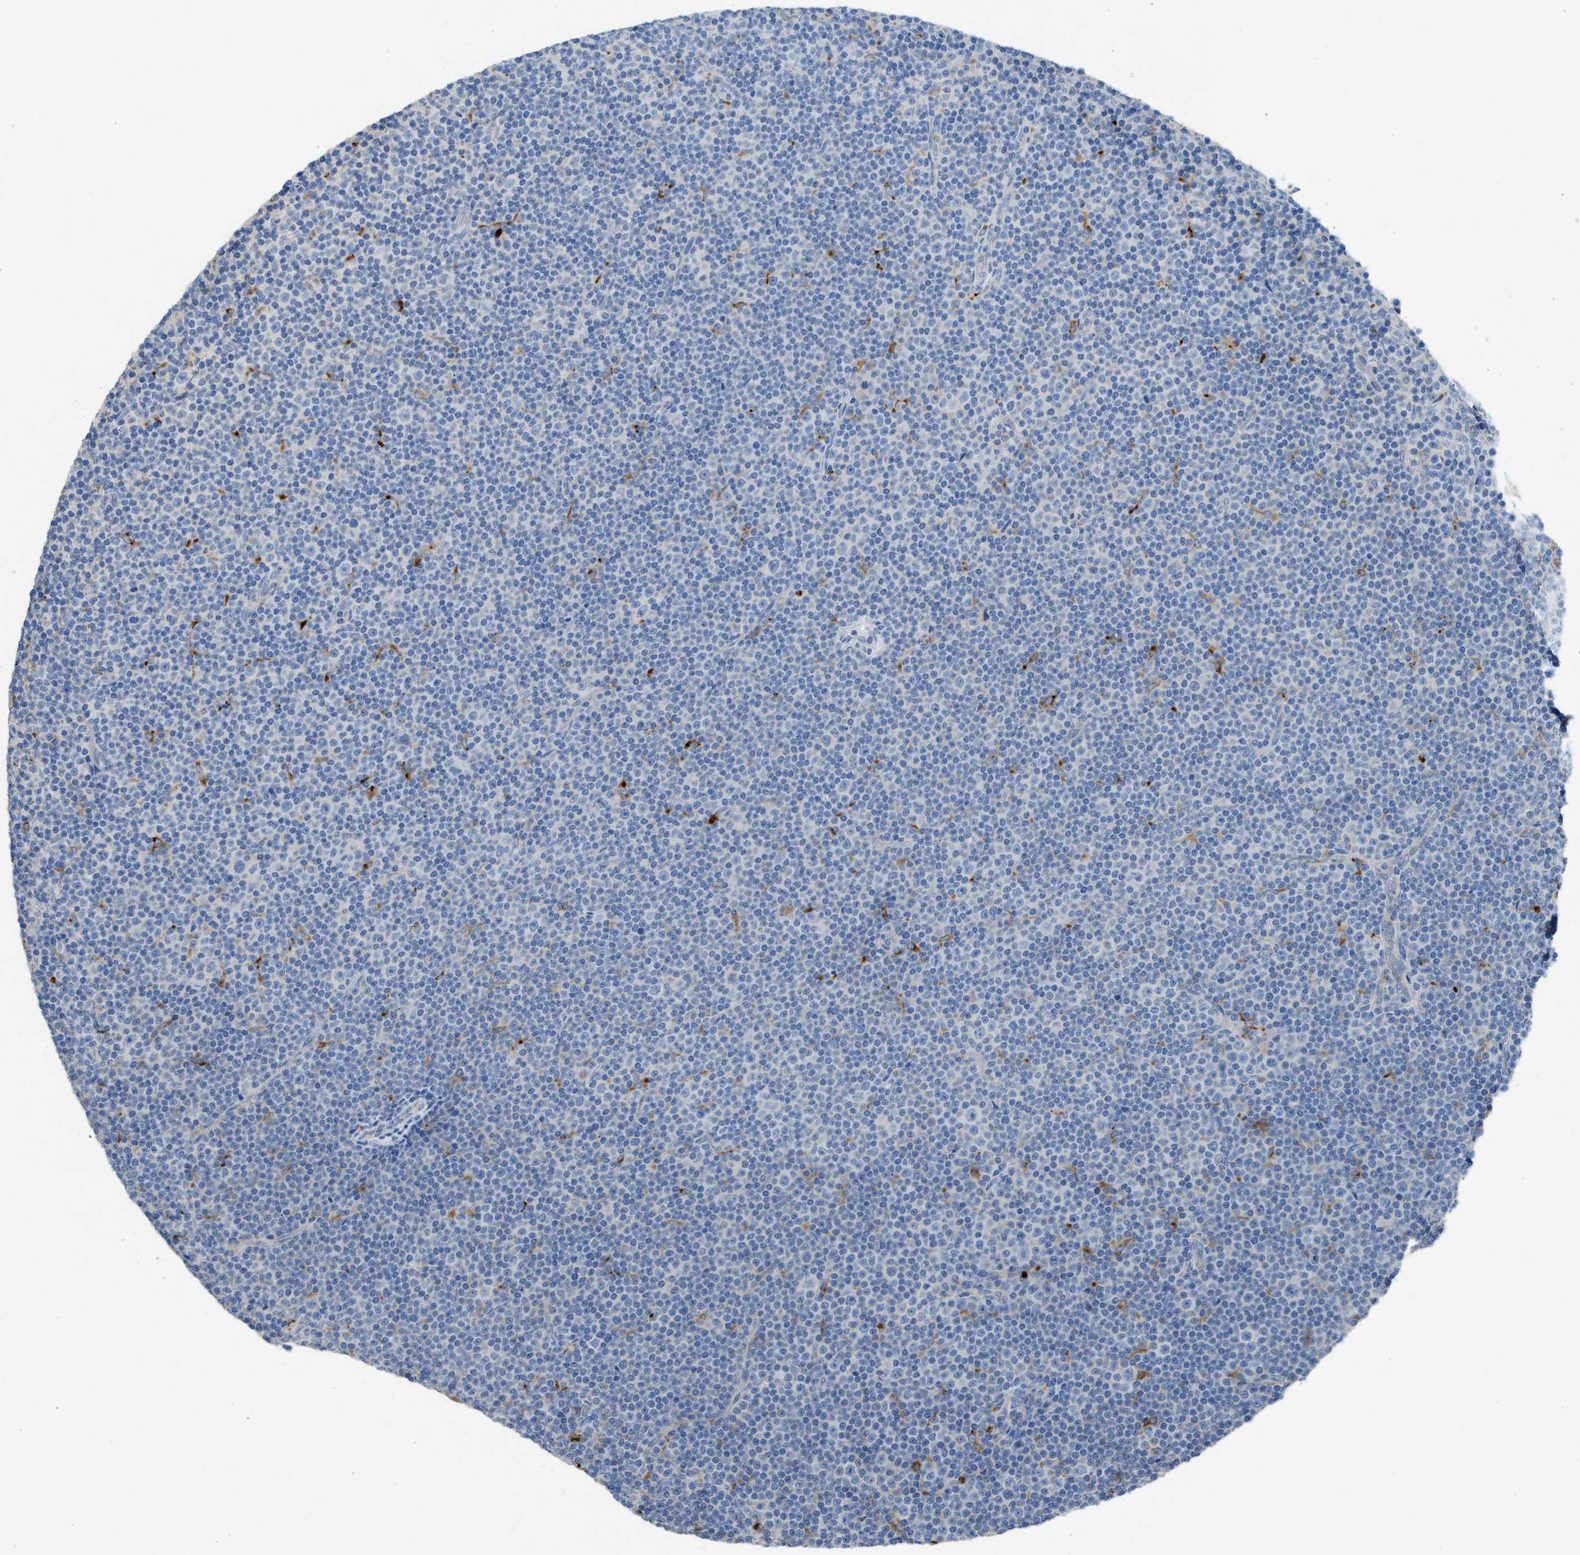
{"staining": {"intensity": "negative", "quantity": "none", "location": "none"}, "tissue": "lymphoma", "cell_type": "Tumor cells", "image_type": "cancer", "snomed": [{"axis": "morphology", "description": "Malignant lymphoma, non-Hodgkin's type, Low grade"}, {"axis": "topography", "description": "Lymph node"}], "caption": "Immunohistochemistry (IHC) photomicrograph of malignant lymphoma, non-Hodgkin's type (low-grade) stained for a protein (brown), which shows no positivity in tumor cells.", "gene": "AOAH", "patient": {"sex": "female", "age": 67}}